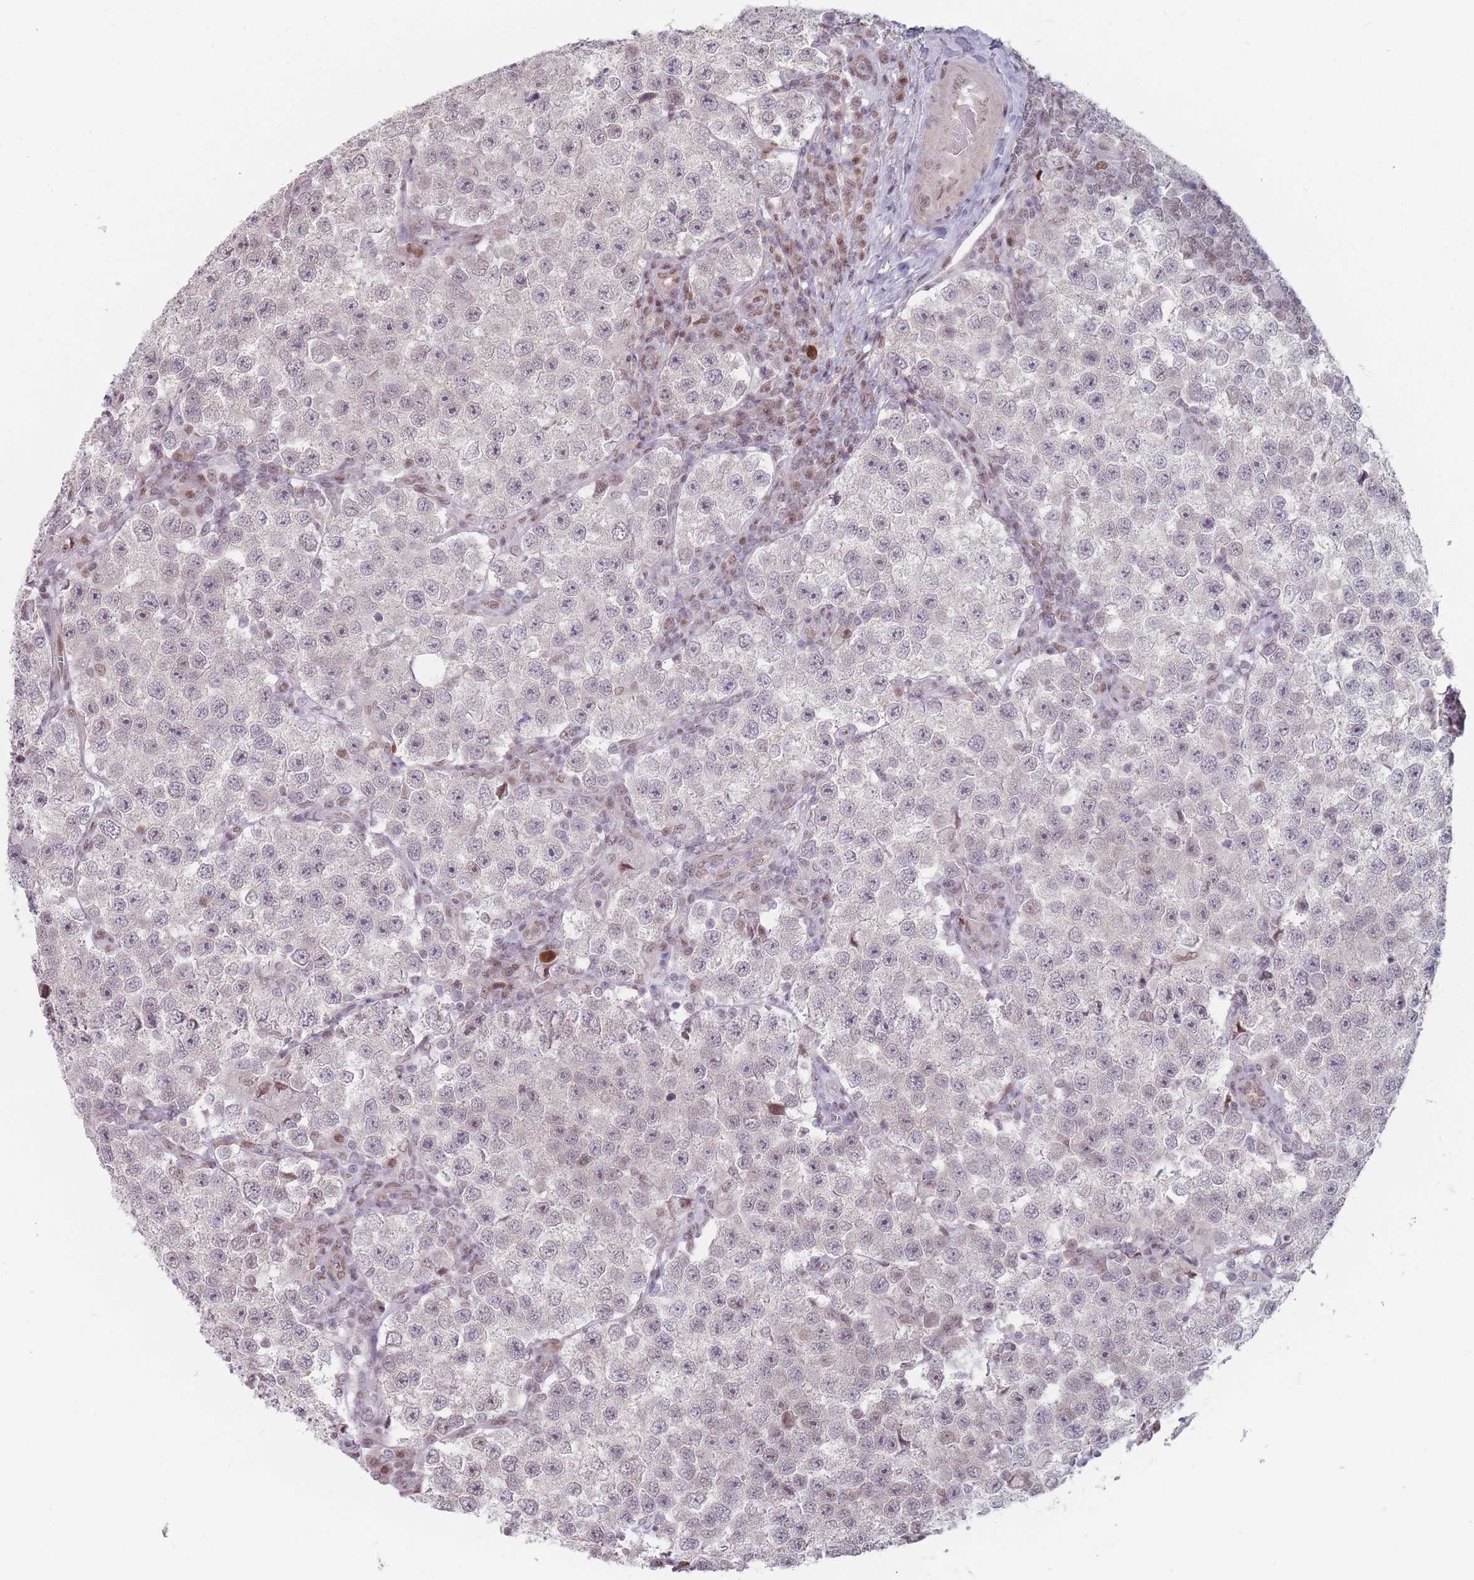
{"staining": {"intensity": "negative", "quantity": "none", "location": "none"}, "tissue": "testis cancer", "cell_type": "Tumor cells", "image_type": "cancer", "snomed": [{"axis": "morphology", "description": "Seminoma, NOS"}, {"axis": "topography", "description": "Testis"}], "caption": "The micrograph demonstrates no significant staining in tumor cells of testis seminoma.", "gene": "SH3BGRL2", "patient": {"sex": "male", "age": 37}}